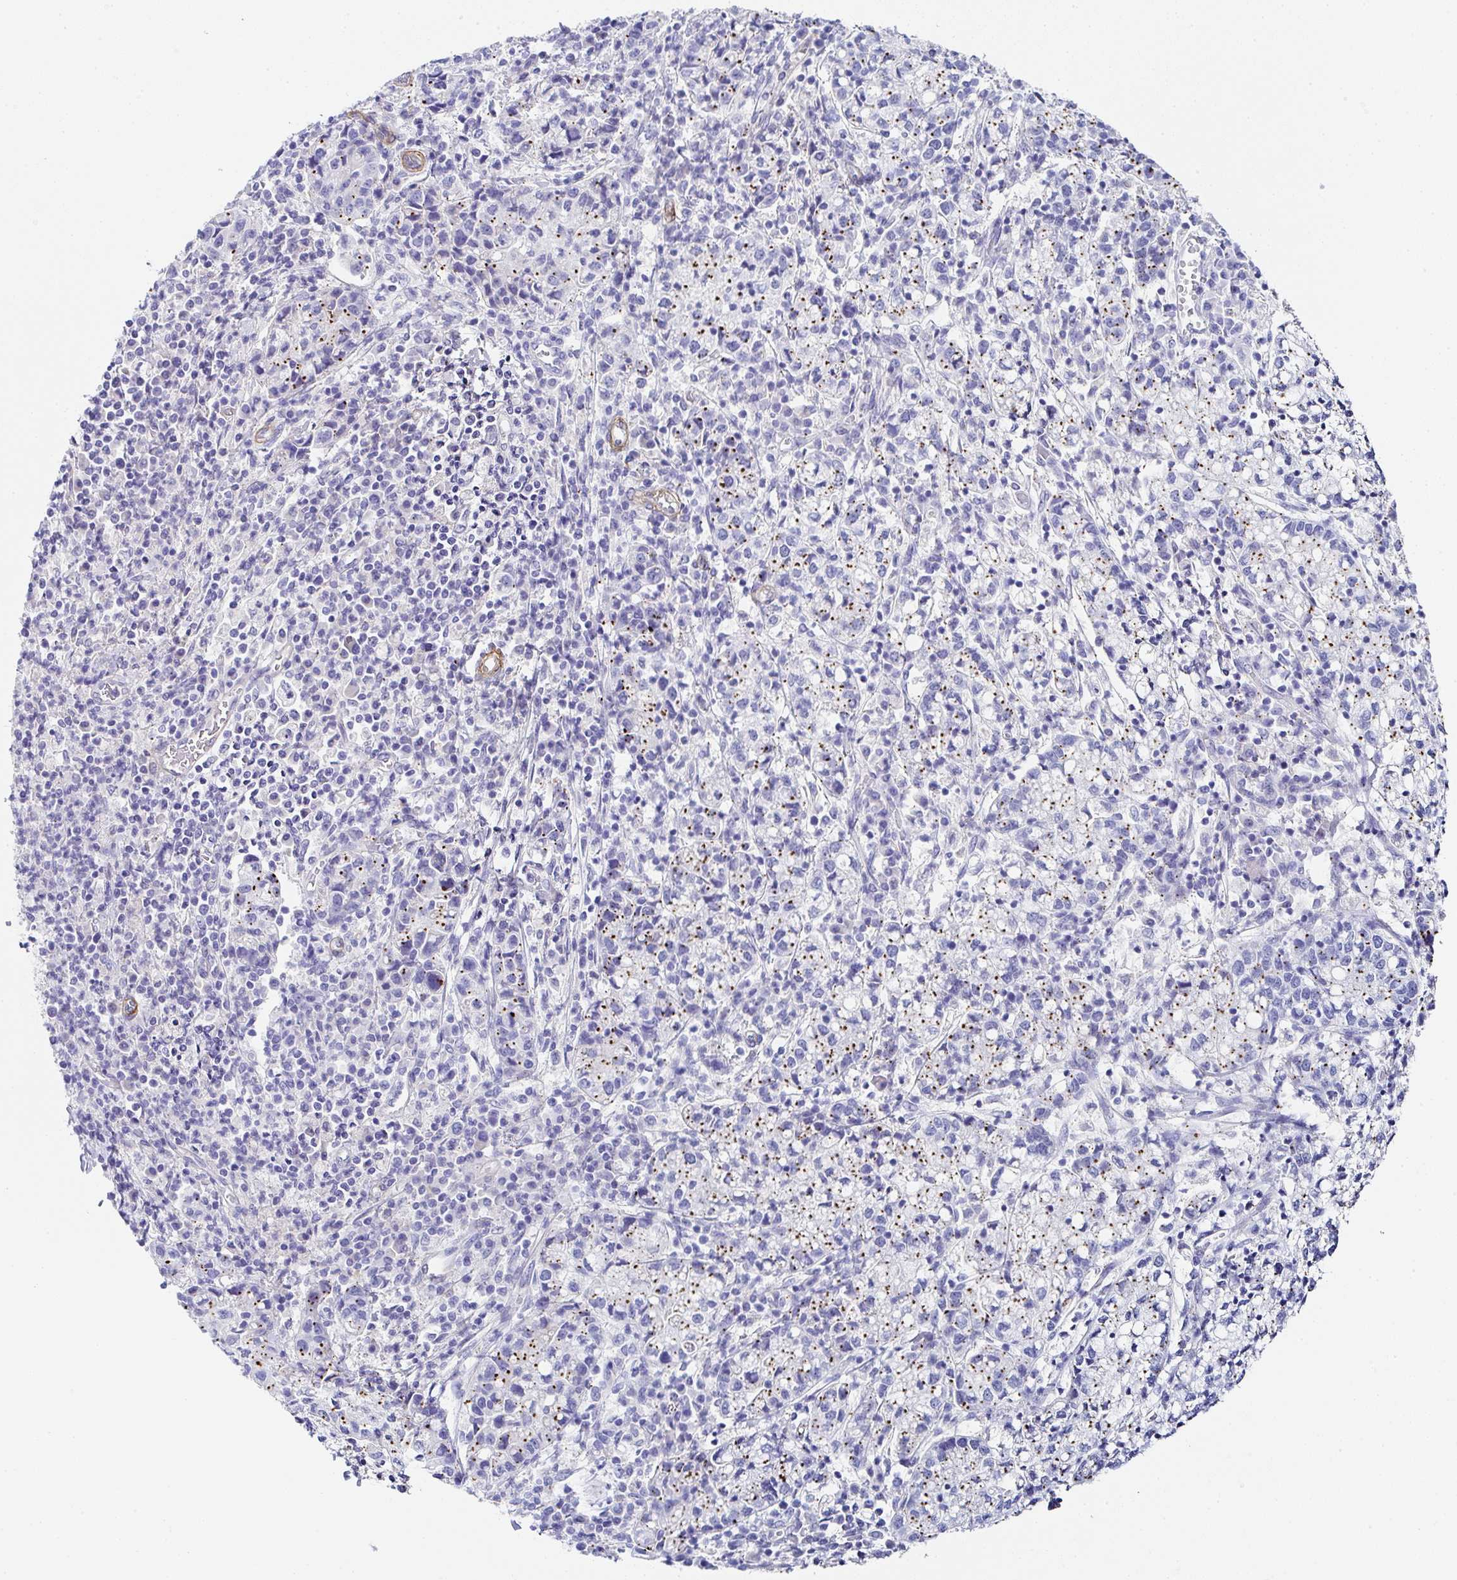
{"staining": {"intensity": "negative", "quantity": "none", "location": "none"}, "tissue": "cervical cancer", "cell_type": "Tumor cells", "image_type": "cancer", "snomed": [{"axis": "morphology", "description": "Normal tissue, NOS"}, {"axis": "morphology", "description": "Adenocarcinoma, NOS"}, {"axis": "topography", "description": "Cervix"}], "caption": "This is a micrograph of immunohistochemistry staining of cervical cancer (adenocarcinoma), which shows no staining in tumor cells.", "gene": "PPFIA4", "patient": {"sex": "female", "age": 44}}